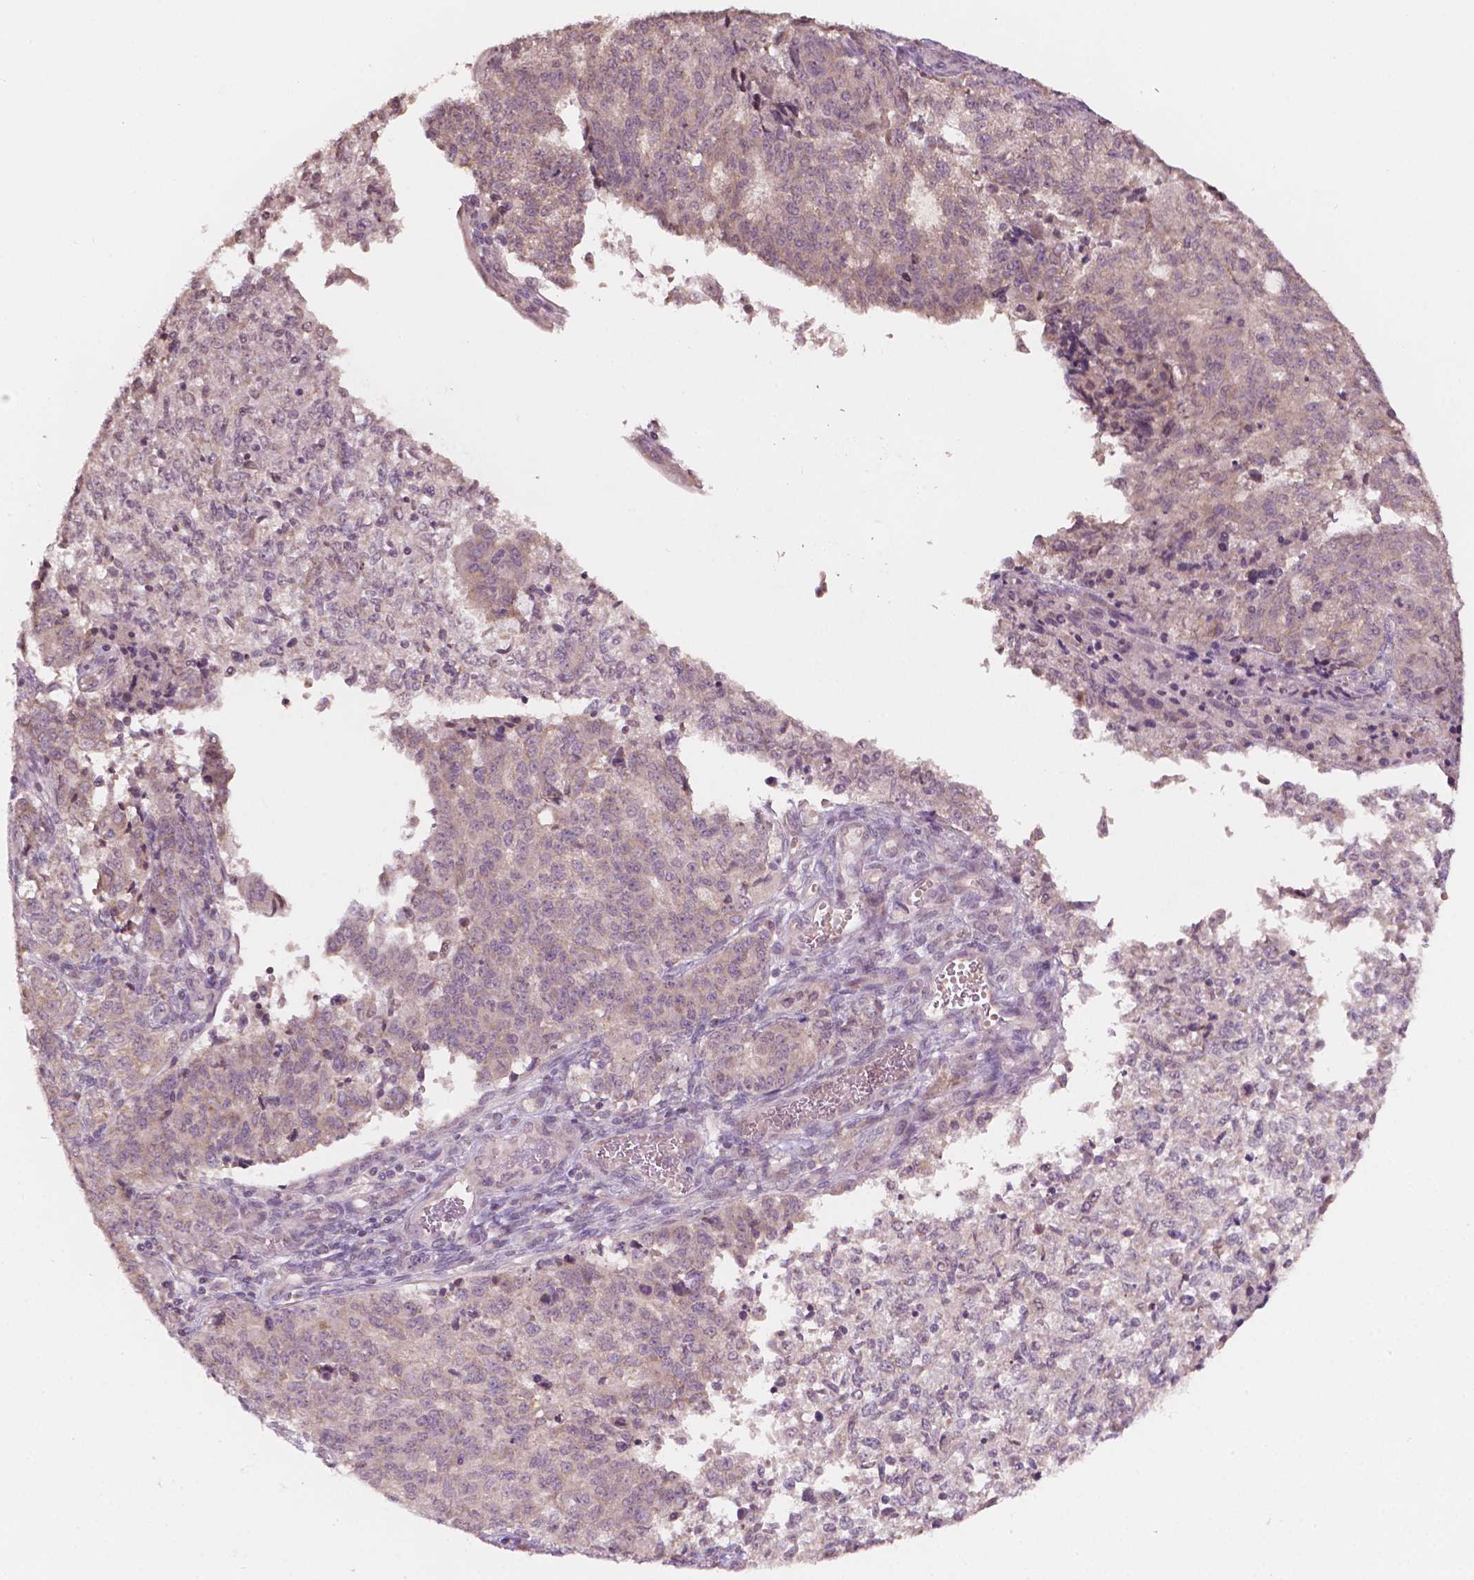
{"staining": {"intensity": "negative", "quantity": "none", "location": "none"}, "tissue": "endometrial cancer", "cell_type": "Tumor cells", "image_type": "cancer", "snomed": [{"axis": "morphology", "description": "Adenocarcinoma, NOS"}, {"axis": "topography", "description": "Endometrium"}], "caption": "The image shows no significant positivity in tumor cells of endometrial cancer.", "gene": "NOS1AP", "patient": {"sex": "female", "age": 50}}